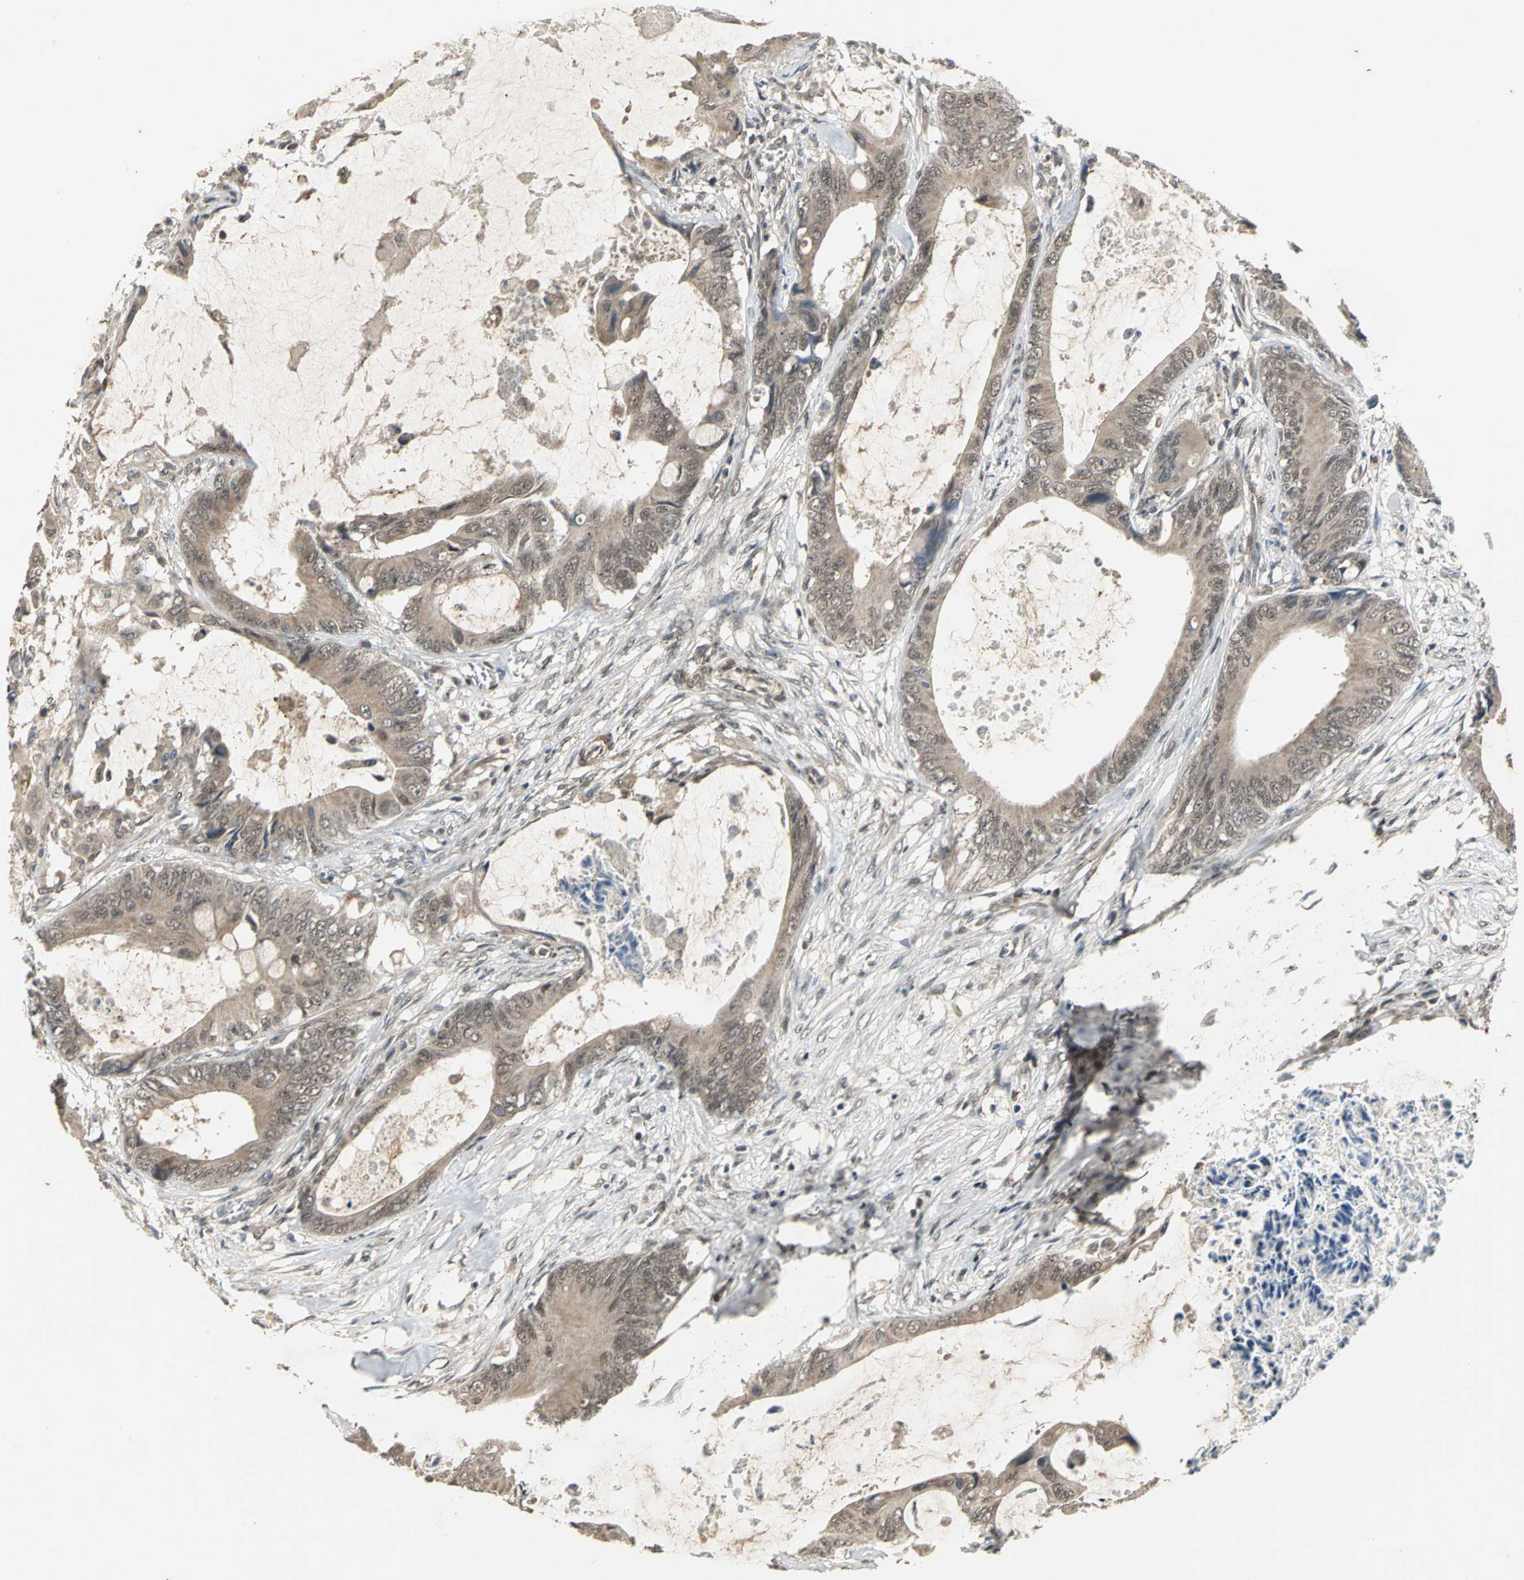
{"staining": {"intensity": "weak", "quantity": ">75%", "location": "cytoplasmic/membranous"}, "tissue": "colorectal cancer", "cell_type": "Tumor cells", "image_type": "cancer", "snomed": [{"axis": "morphology", "description": "Normal tissue, NOS"}, {"axis": "morphology", "description": "Adenocarcinoma, NOS"}, {"axis": "topography", "description": "Rectum"}, {"axis": "topography", "description": "Peripheral nerve tissue"}], "caption": "Protein analysis of colorectal cancer (adenocarcinoma) tissue demonstrates weak cytoplasmic/membranous expression in approximately >75% of tumor cells. The staining was performed using DAB (3,3'-diaminobenzidine) to visualize the protein expression in brown, while the nuclei were stained in blue with hematoxylin (Magnification: 20x).", "gene": "NOTCH3", "patient": {"sex": "female", "age": 77}}